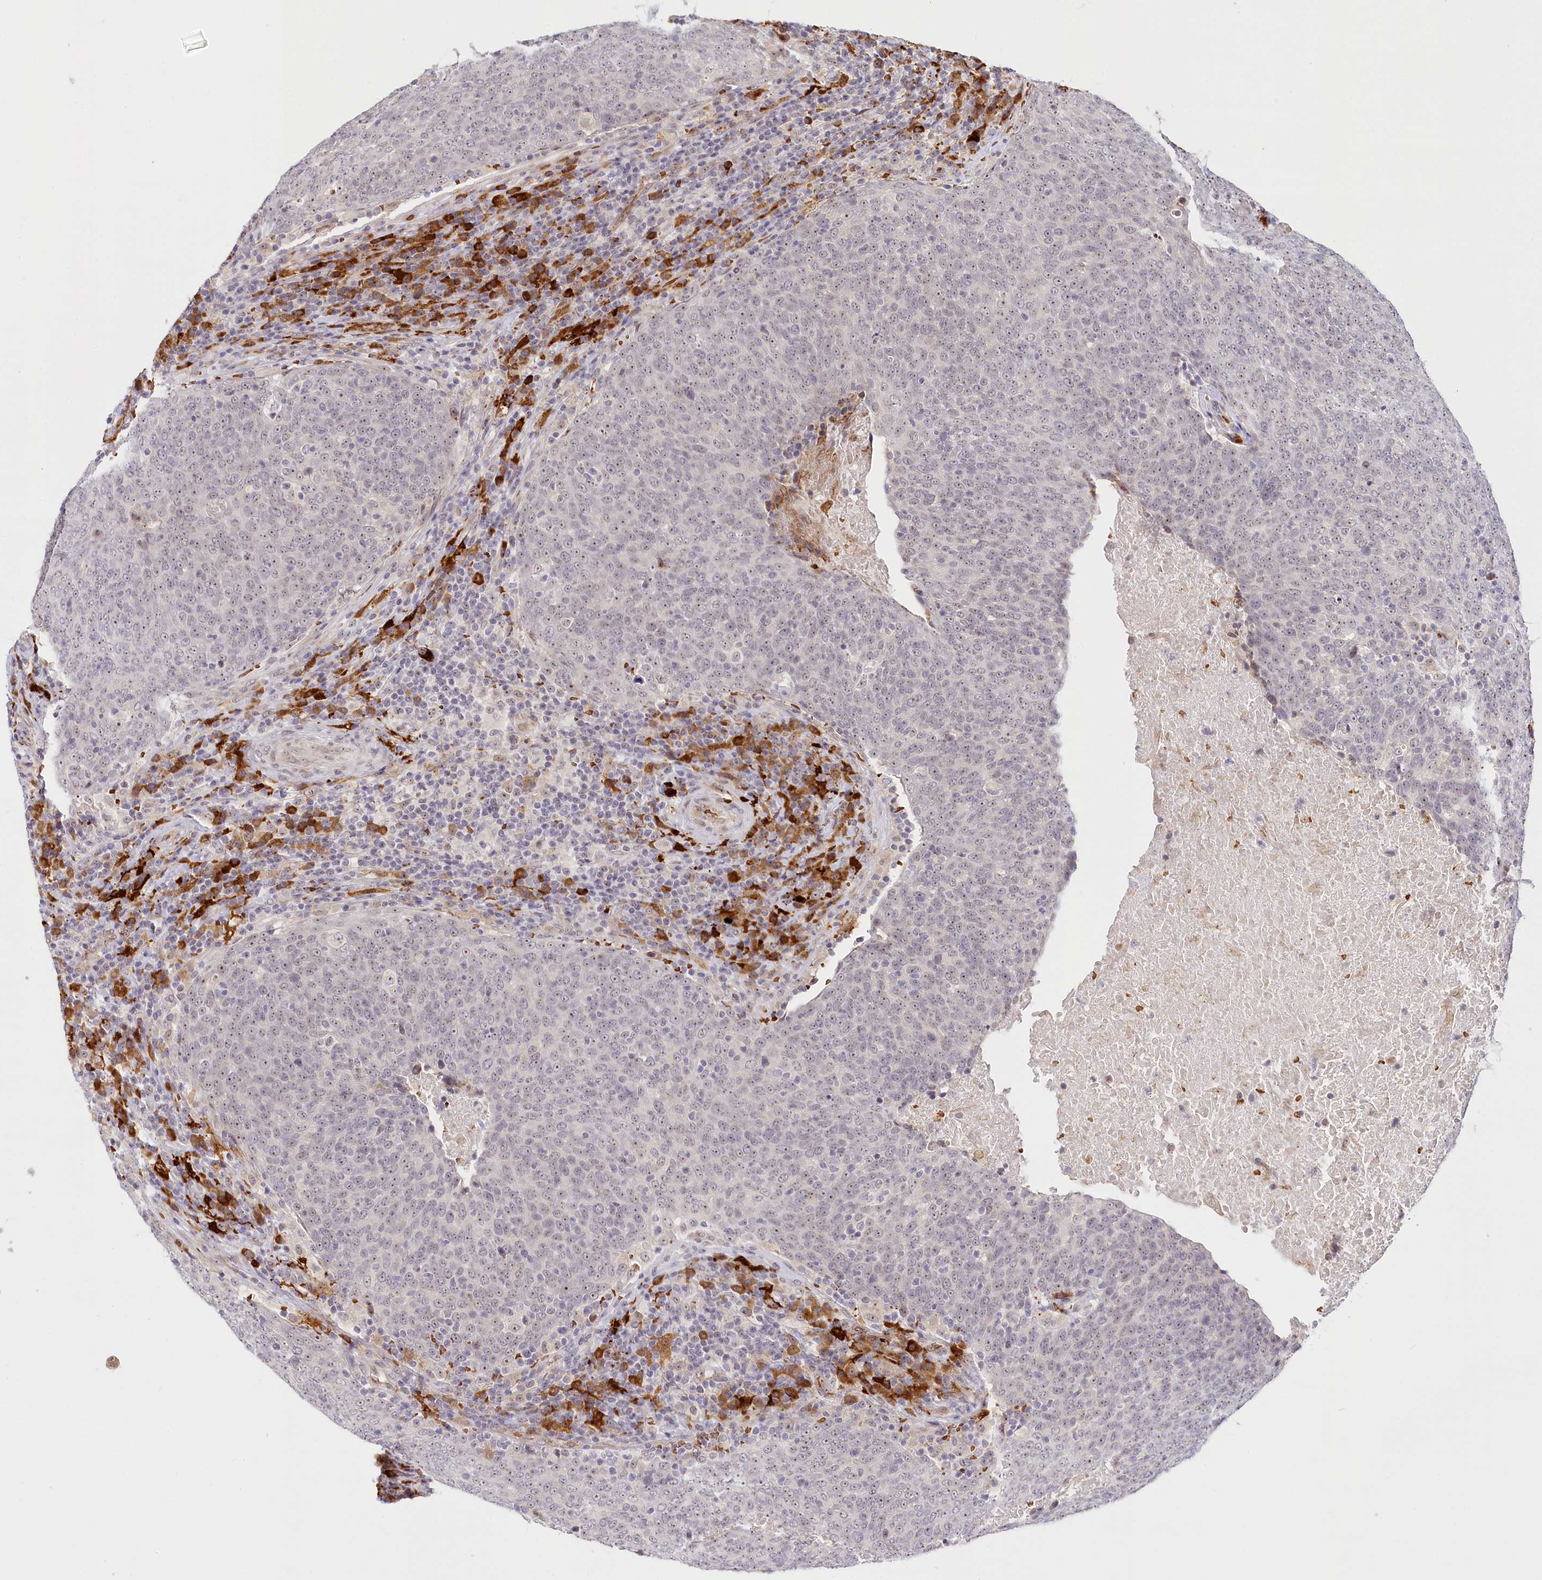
{"staining": {"intensity": "weak", "quantity": "<25%", "location": "nuclear"}, "tissue": "head and neck cancer", "cell_type": "Tumor cells", "image_type": "cancer", "snomed": [{"axis": "morphology", "description": "Squamous cell carcinoma, NOS"}, {"axis": "morphology", "description": "Squamous cell carcinoma, metastatic, NOS"}, {"axis": "topography", "description": "Lymph node"}, {"axis": "topography", "description": "Head-Neck"}], "caption": "There is no significant positivity in tumor cells of head and neck cancer.", "gene": "WDR36", "patient": {"sex": "male", "age": 62}}